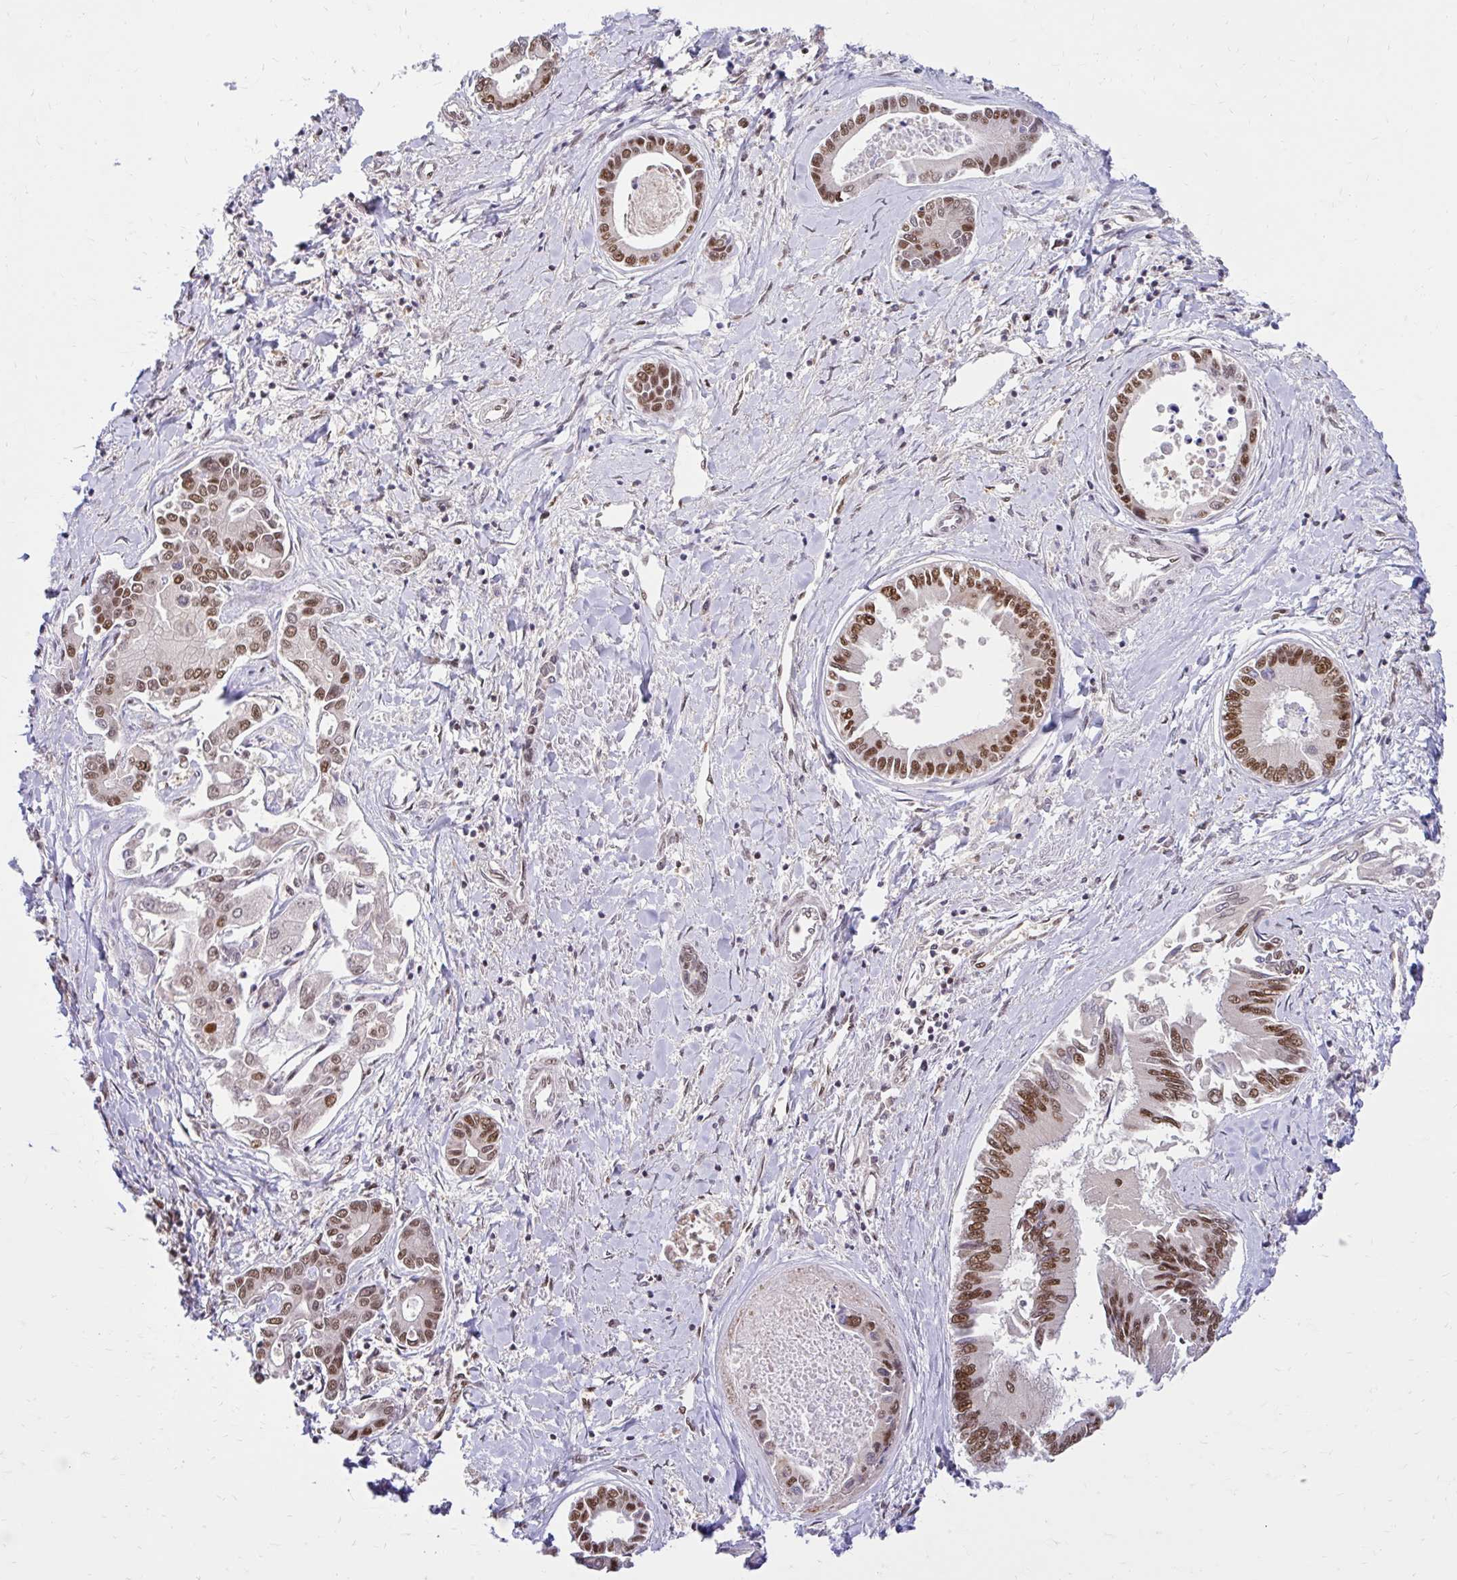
{"staining": {"intensity": "moderate", "quantity": ">75%", "location": "nuclear"}, "tissue": "liver cancer", "cell_type": "Tumor cells", "image_type": "cancer", "snomed": [{"axis": "morphology", "description": "Cholangiocarcinoma"}, {"axis": "topography", "description": "Liver"}], "caption": "High-power microscopy captured an immunohistochemistry micrograph of liver cancer (cholangiocarcinoma), revealing moderate nuclear positivity in approximately >75% of tumor cells. Immunohistochemistry stains the protein of interest in brown and the nuclei are stained blue.", "gene": "ABCA9", "patient": {"sex": "male", "age": 66}}